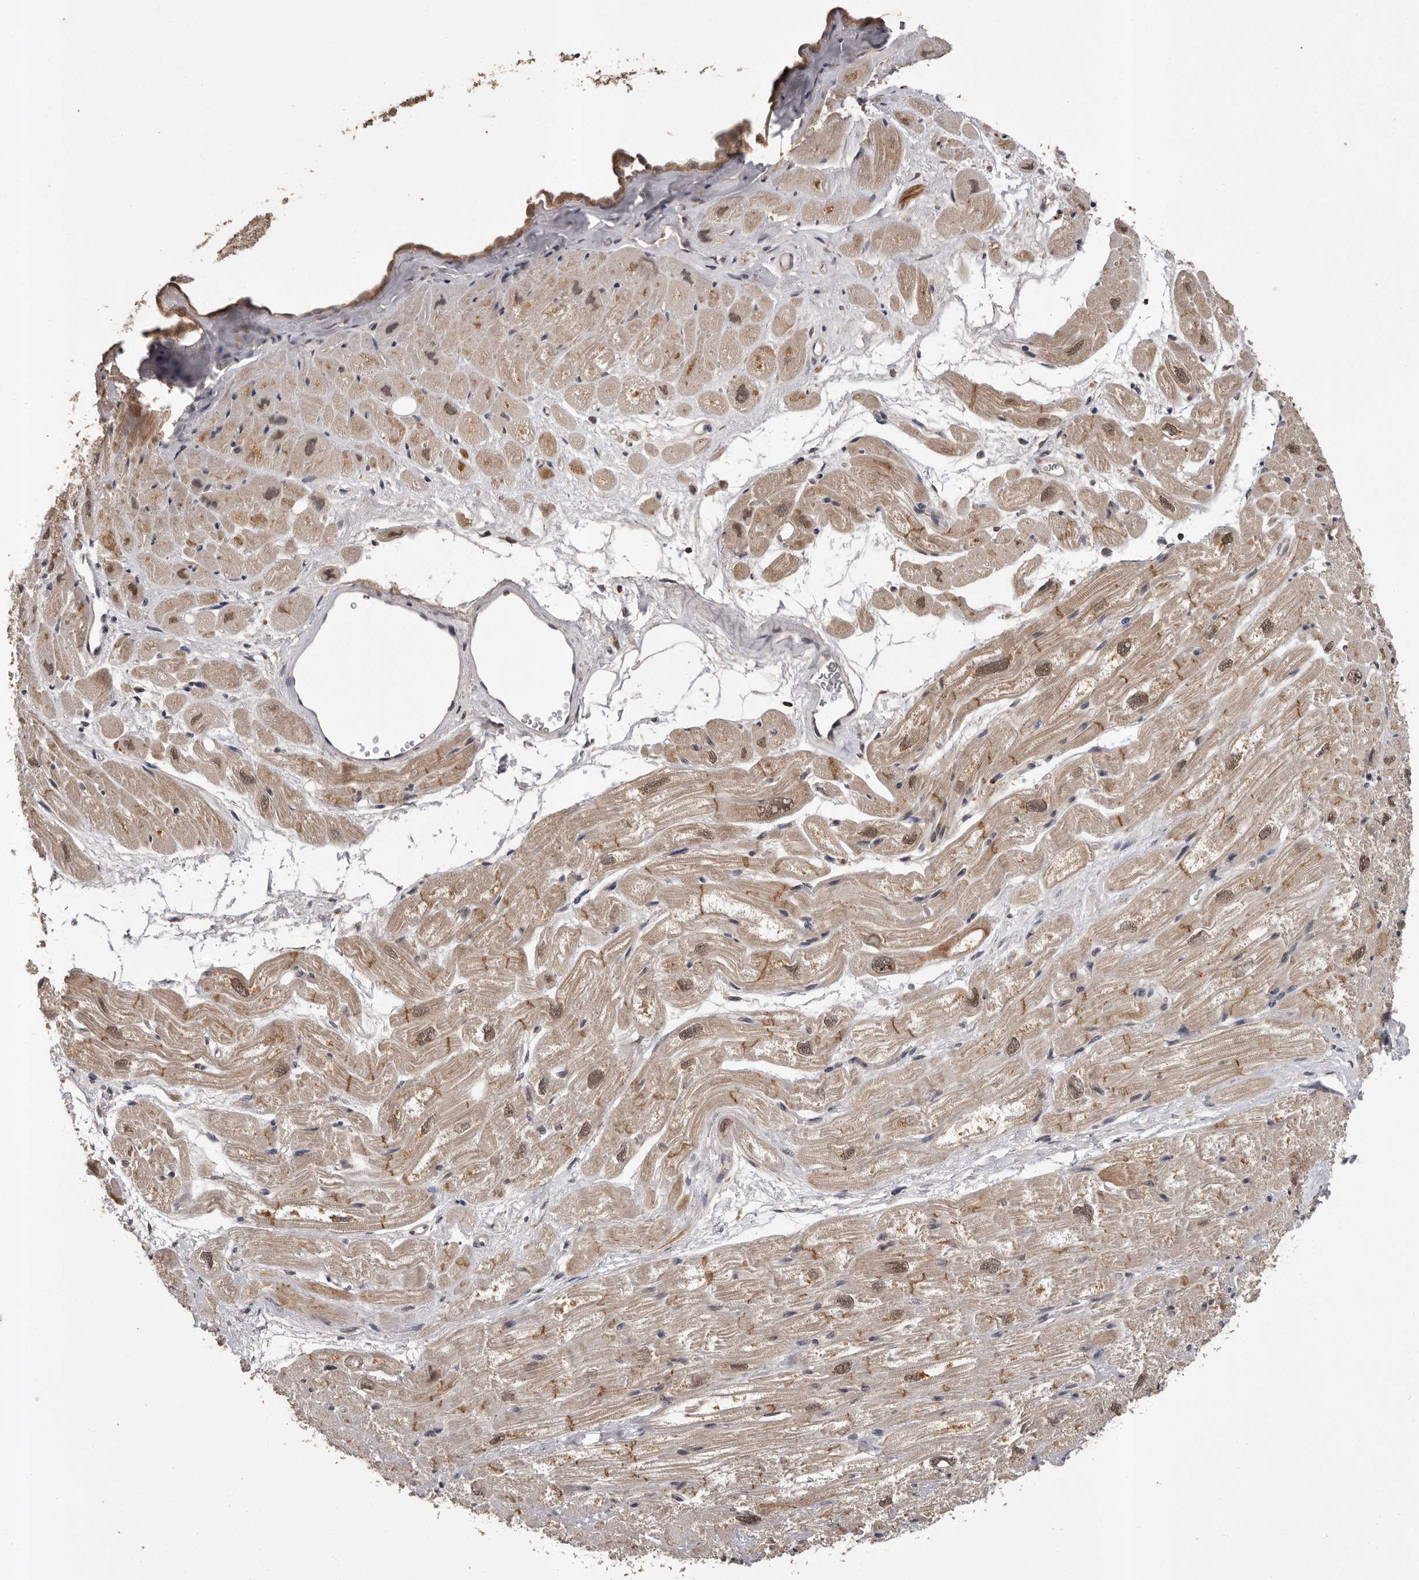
{"staining": {"intensity": "moderate", "quantity": ">75%", "location": "cytoplasmic/membranous"}, "tissue": "heart muscle", "cell_type": "Cardiomyocytes", "image_type": "normal", "snomed": [{"axis": "morphology", "description": "Normal tissue, NOS"}, {"axis": "topography", "description": "Heart"}], "caption": "A medium amount of moderate cytoplasmic/membranous positivity is seen in about >75% of cardiomyocytes in unremarkable heart muscle.", "gene": "VPS37A", "patient": {"sex": "male", "age": 50}}